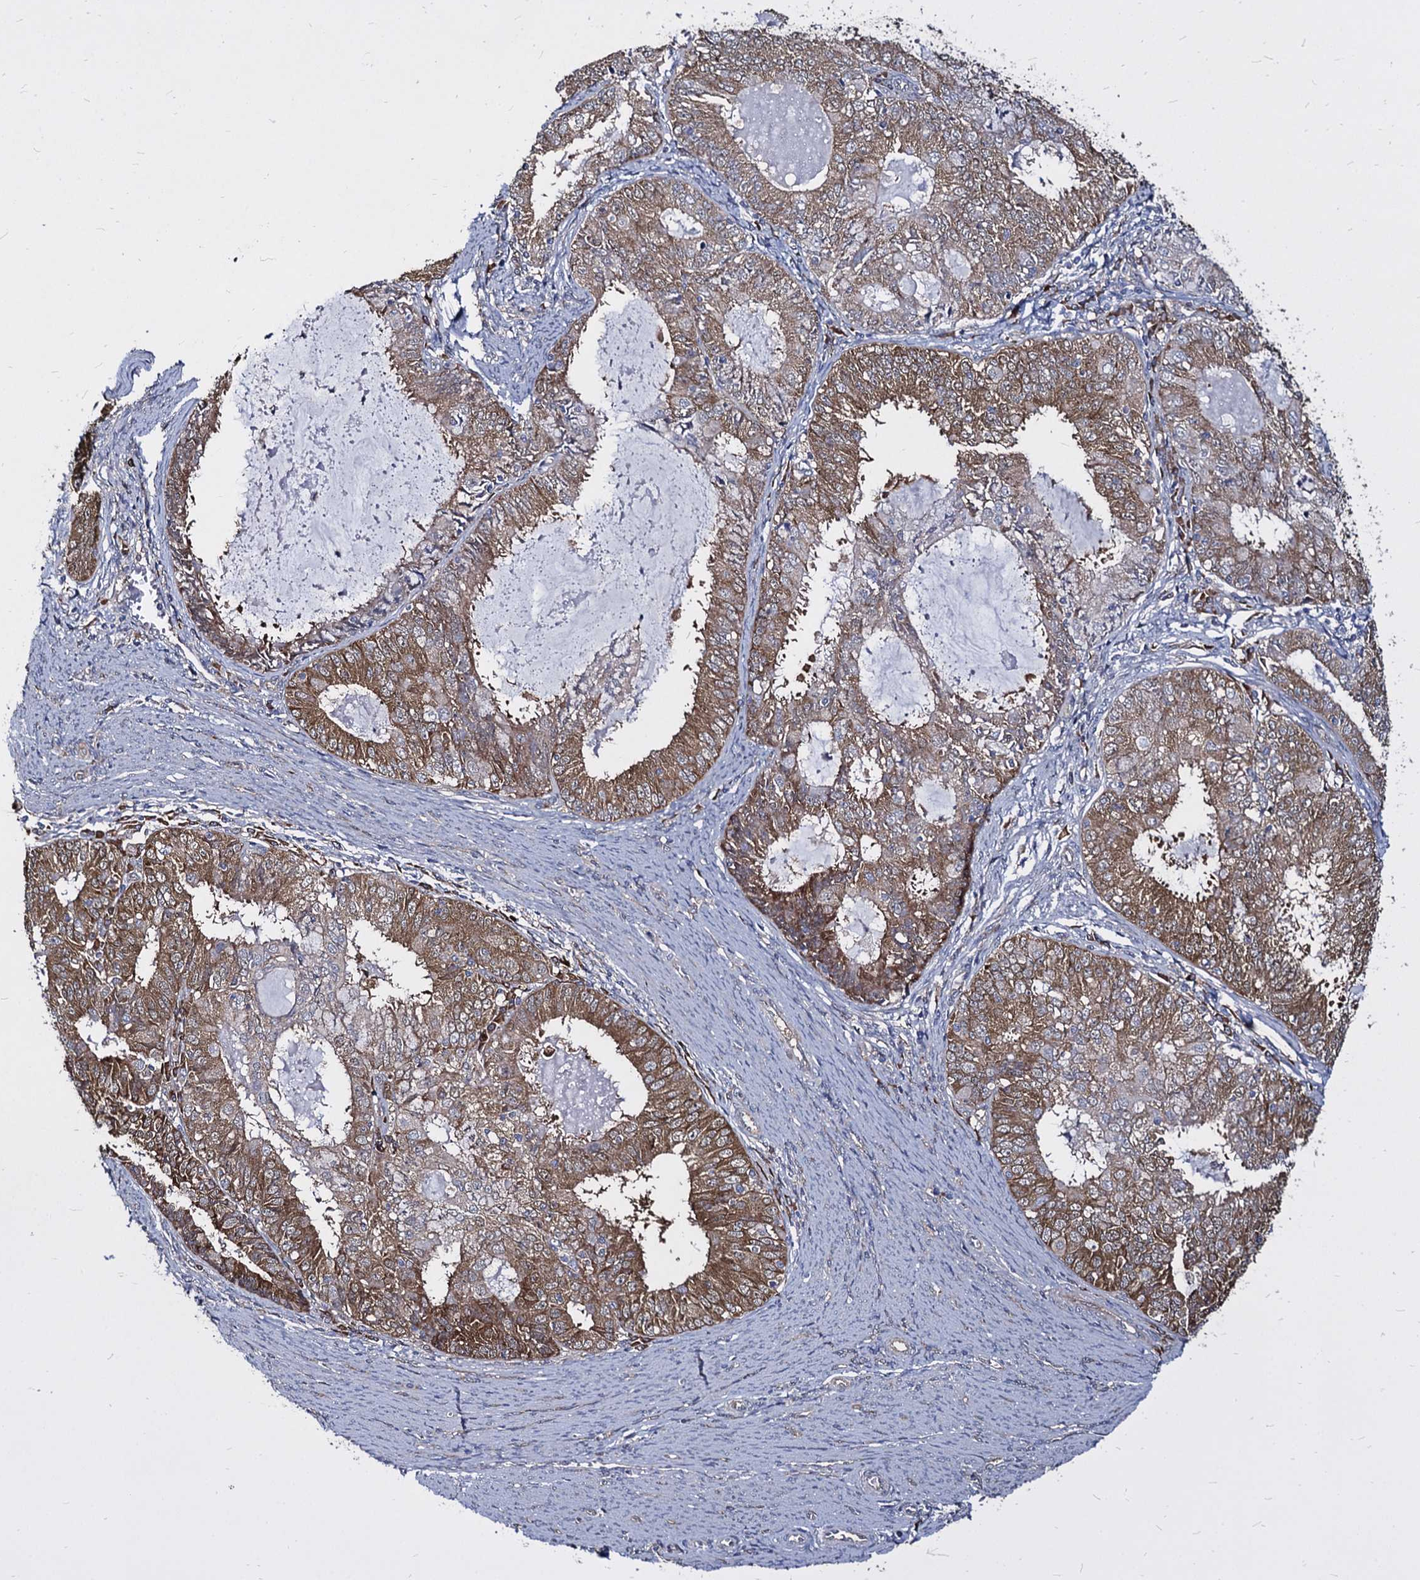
{"staining": {"intensity": "moderate", "quantity": ">75%", "location": "cytoplasmic/membranous"}, "tissue": "endometrial cancer", "cell_type": "Tumor cells", "image_type": "cancer", "snomed": [{"axis": "morphology", "description": "Adenocarcinoma, NOS"}, {"axis": "topography", "description": "Endometrium"}], "caption": "Endometrial cancer (adenocarcinoma) stained with DAB immunohistochemistry (IHC) displays medium levels of moderate cytoplasmic/membranous staining in approximately >75% of tumor cells.", "gene": "NME1", "patient": {"sex": "female", "age": 57}}